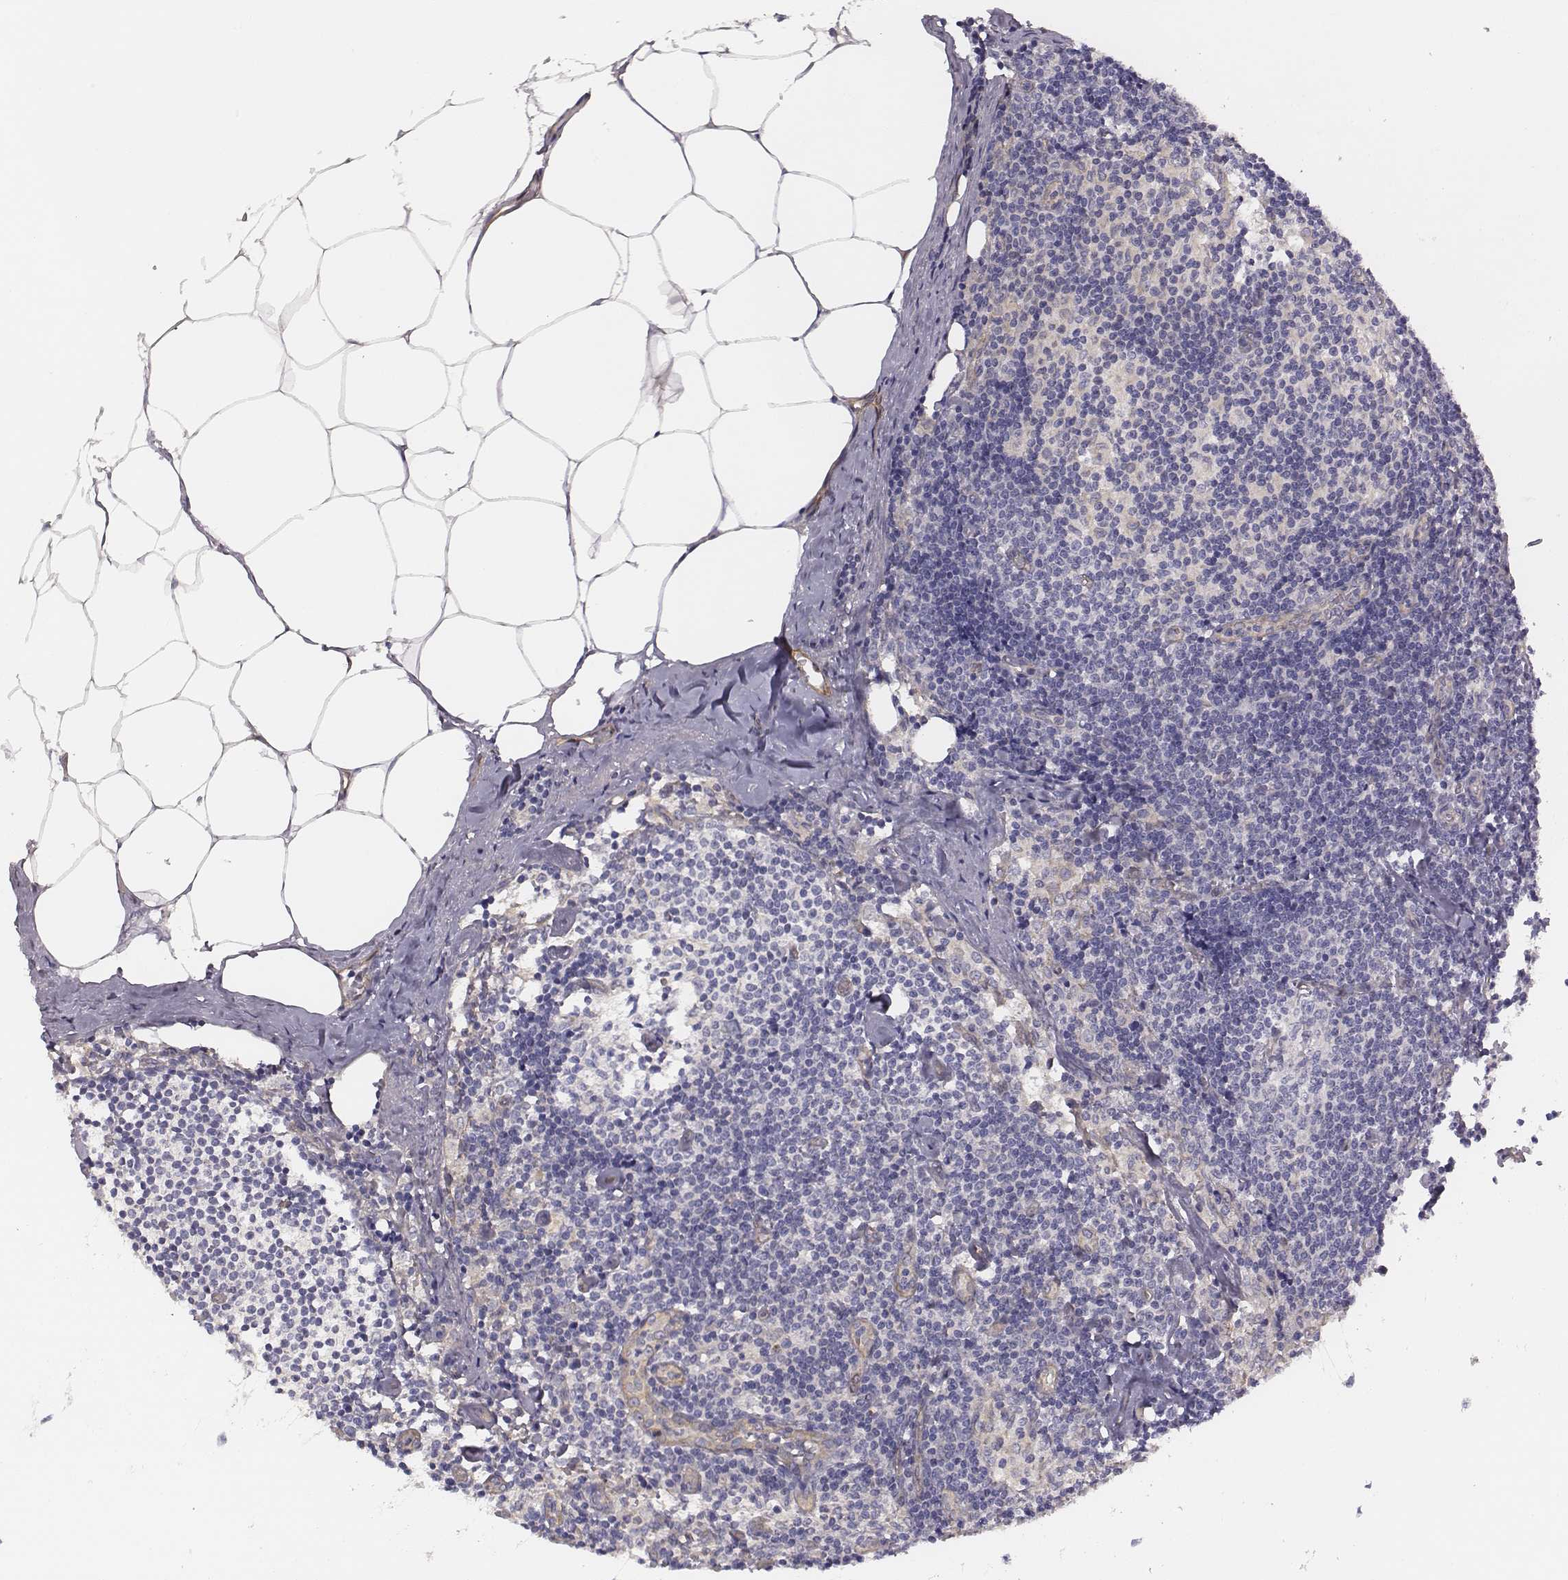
{"staining": {"intensity": "negative", "quantity": "none", "location": "none"}, "tissue": "lymph node", "cell_type": "Germinal center cells", "image_type": "normal", "snomed": [{"axis": "morphology", "description": "Normal tissue, NOS"}, {"axis": "topography", "description": "Lymph node"}], "caption": "This is an IHC histopathology image of benign human lymph node. There is no positivity in germinal center cells.", "gene": "SCARF1", "patient": {"sex": "female", "age": 69}}